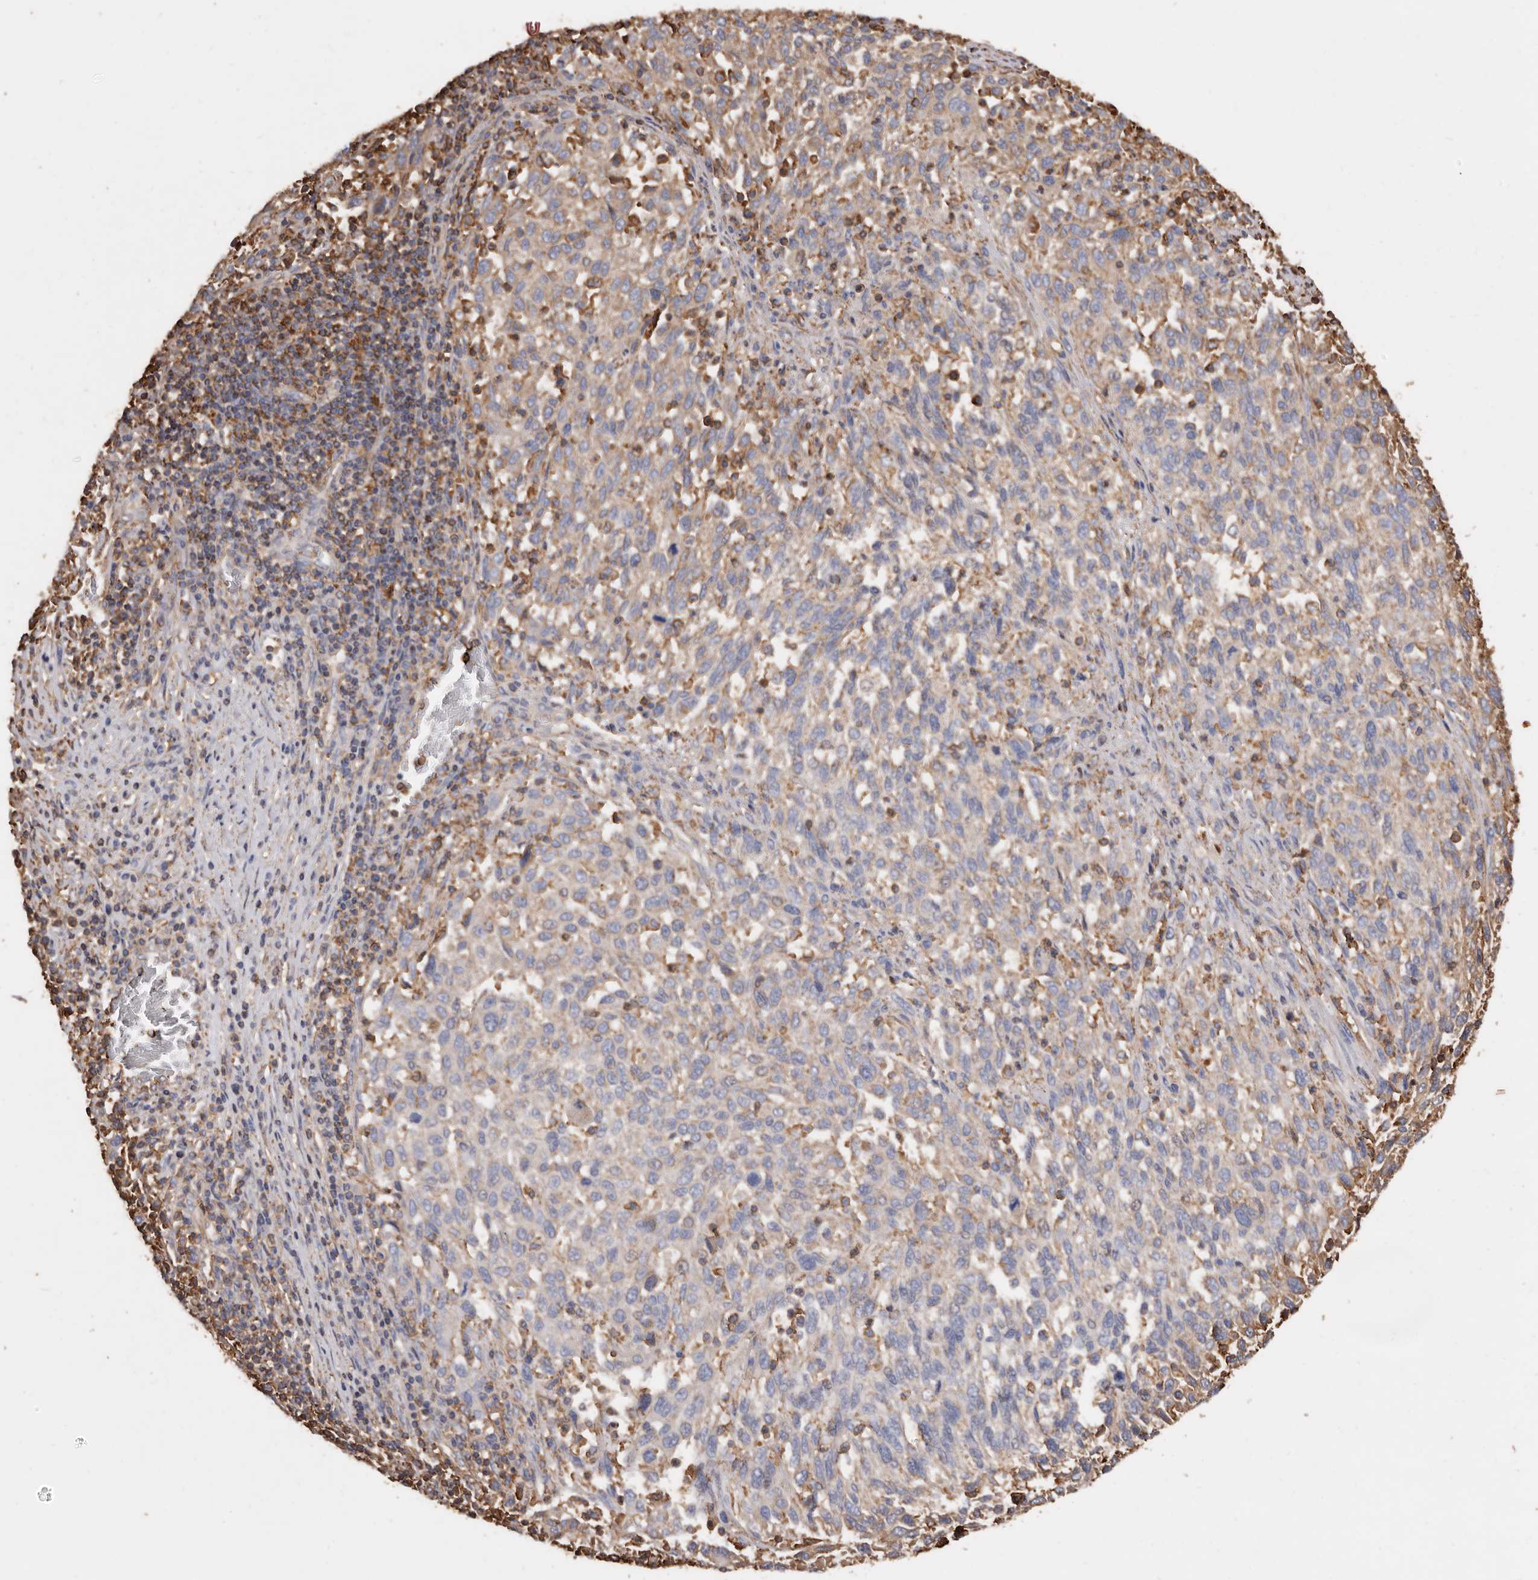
{"staining": {"intensity": "weak", "quantity": "<25%", "location": "cytoplasmic/membranous"}, "tissue": "melanoma", "cell_type": "Tumor cells", "image_type": "cancer", "snomed": [{"axis": "morphology", "description": "Malignant melanoma, Metastatic site"}, {"axis": "topography", "description": "Lymph node"}], "caption": "Tumor cells show no significant protein positivity in melanoma.", "gene": "COQ8B", "patient": {"sex": "male", "age": 61}}